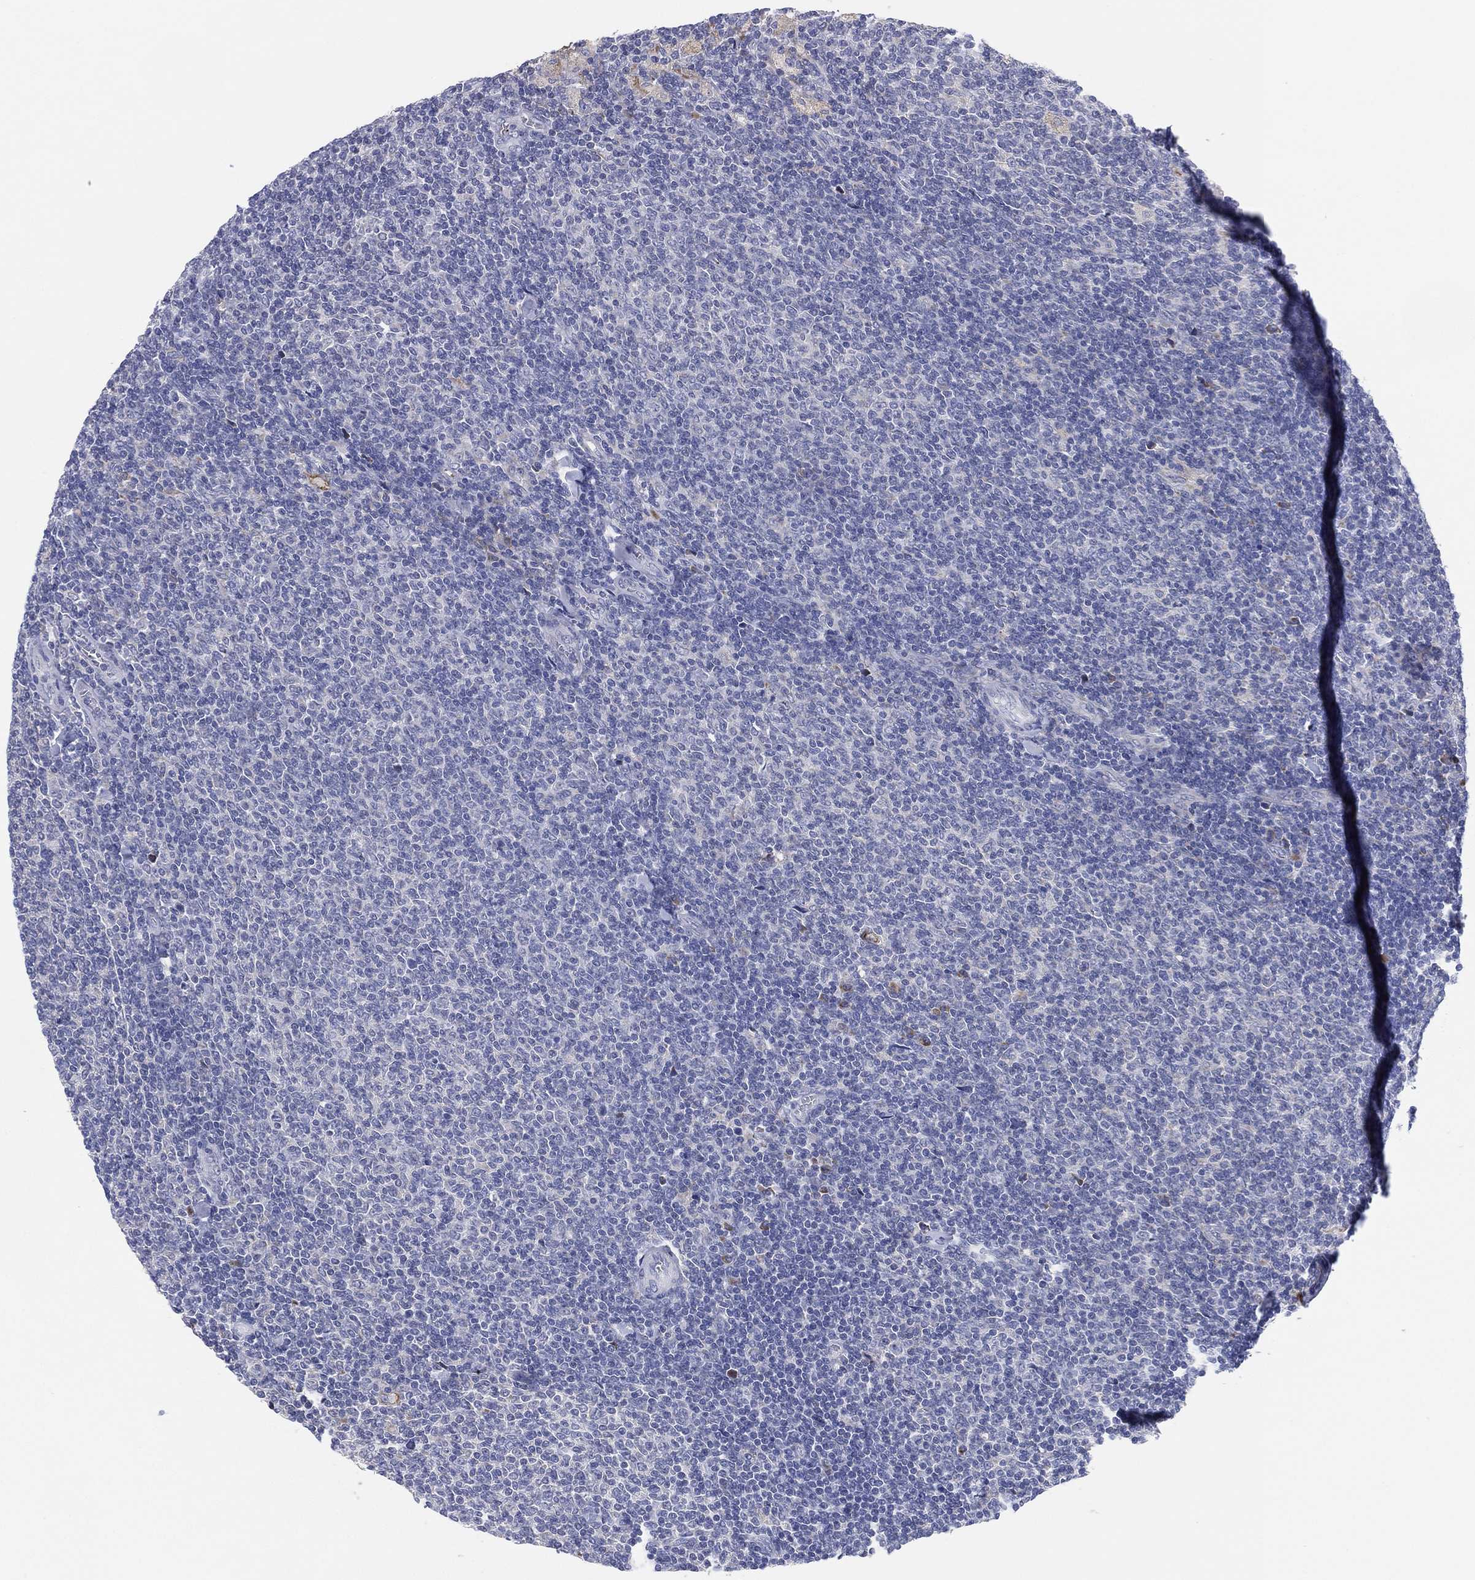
{"staining": {"intensity": "negative", "quantity": "none", "location": "none"}, "tissue": "lymphoma", "cell_type": "Tumor cells", "image_type": "cancer", "snomed": [{"axis": "morphology", "description": "Malignant lymphoma, non-Hodgkin's type, Low grade"}, {"axis": "topography", "description": "Lymph node"}], "caption": "DAB (3,3'-diaminobenzidine) immunohistochemical staining of lymphoma exhibits no significant positivity in tumor cells.", "gene": "TMEM40", "patient": {"sex": "male", "age": 52}}